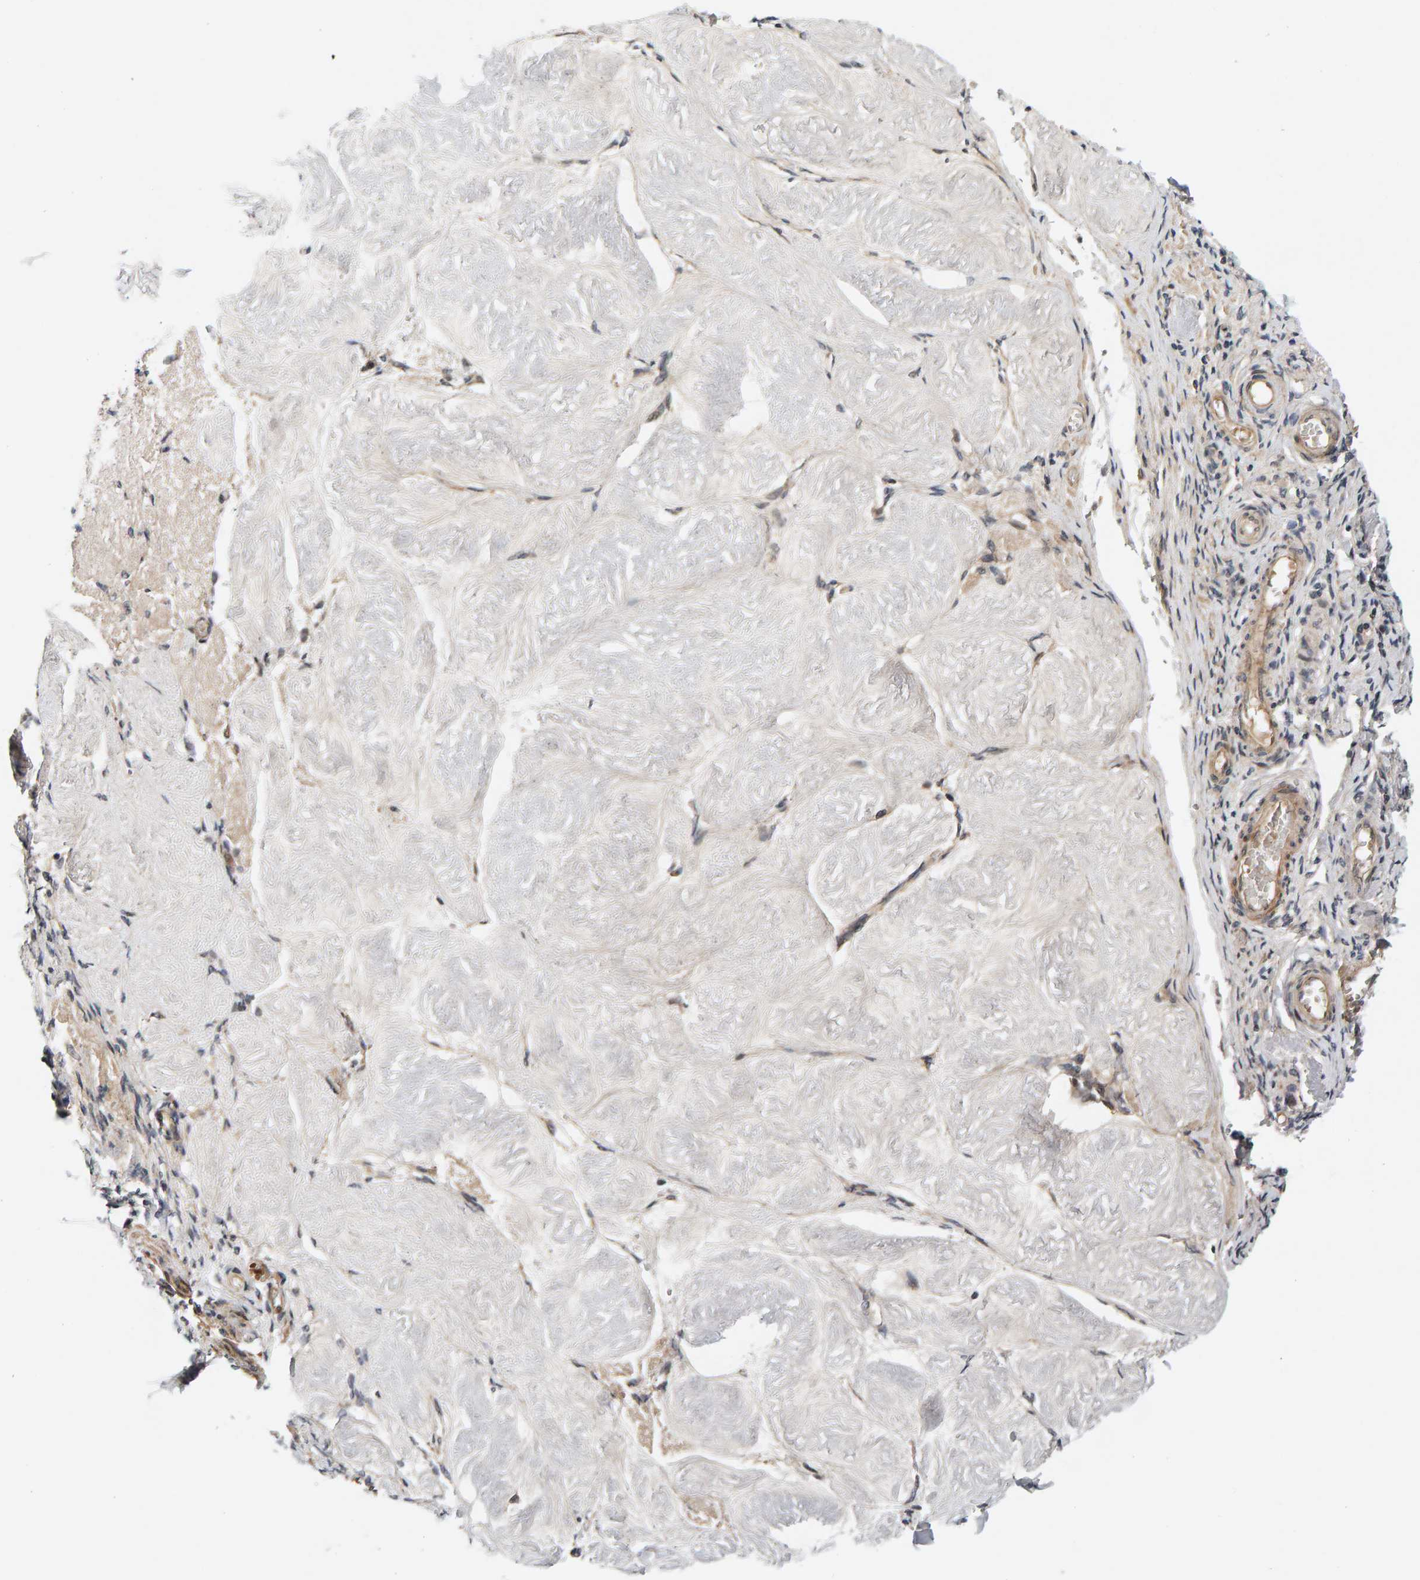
{"staining": {"intensity": "moderate", "quantity": "25%-75%", "location": "cytoplasmic/membranous"}, "tissue": "adipose tissue", "cell_type": "Adipocytes", "image_type": "normal", "snomed": [{"axis": "morphology", "description": "Normal tissue, NOS"}, {"axis": "topography", "description": "Vascular tissue"}, {"axis": "topography", "description": "Fallopian tube"}, {"axis": "topography", "description": "Ovary"}], "caption": "Immunohistochemical staining of unremarkable human adipose tissue demonstrates 25%-75% levels of moderate cytoplasmic/membranous protein staining in approximately 25%-75% of adipocytes.", "gene": "BAHCC1", "patient": {"sex": "female", "age": 67}}